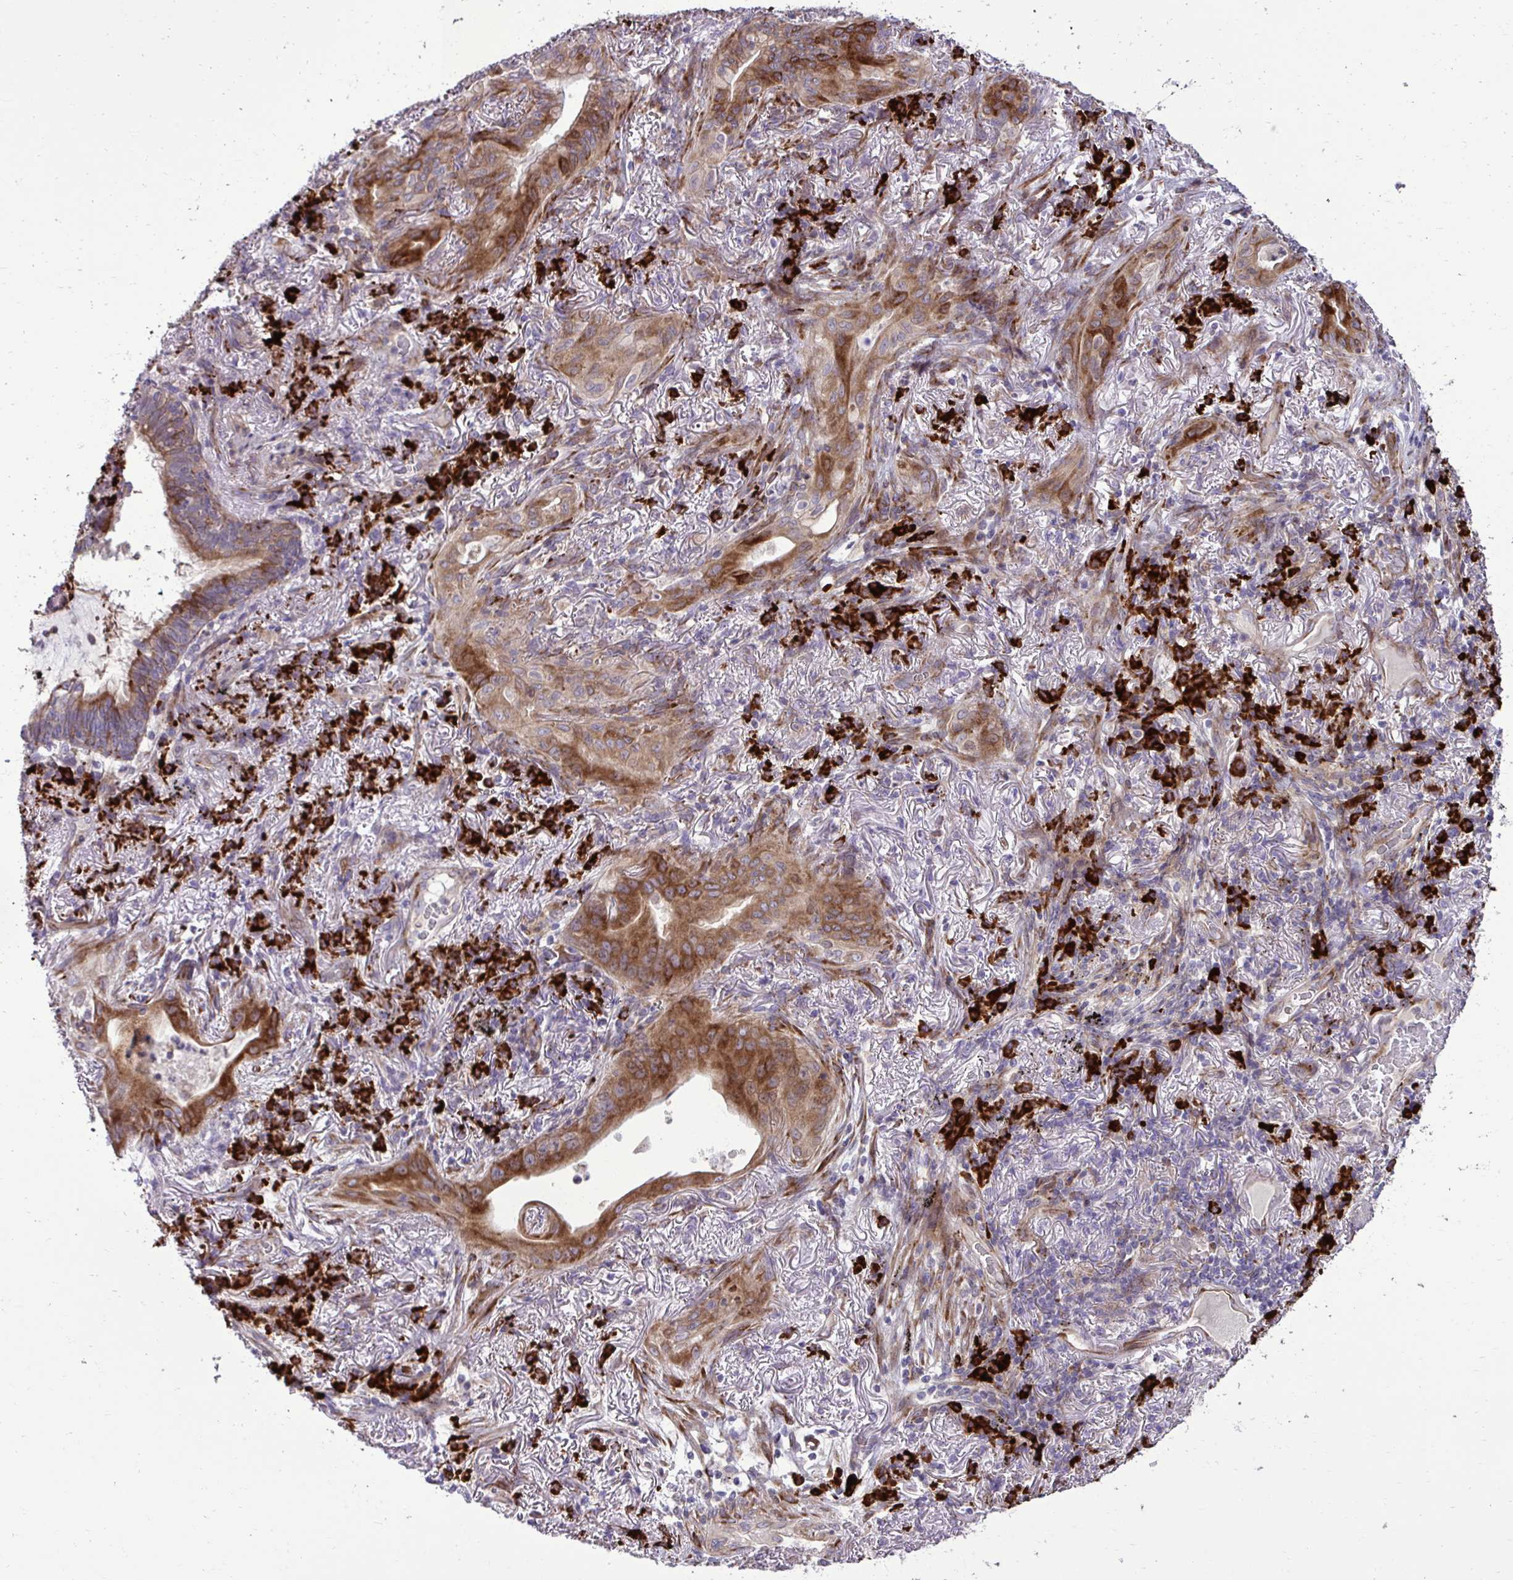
{"staining": {"intensity": "moderate", "quantity": ">75%", "location": "cytoplasmic/membranous"}, "tissue": "lung cancer", "cell_type": "Tumor cells", "image_type": "cancer", "snomed": [{"axis": "morphology", "description": "Adenocarcinoma, NOS"}, {"axis": "topography", "description": "Lung"}], "caption": "An image showing moderate cytoplasmic/membranous expression in about >75% of tumor cells in lung cancer (adenocarcinoma), as visualized by brown immunohistochemical staining.", "gene": "LIMS1", "patient": {"sex": "male", "age": 77}}